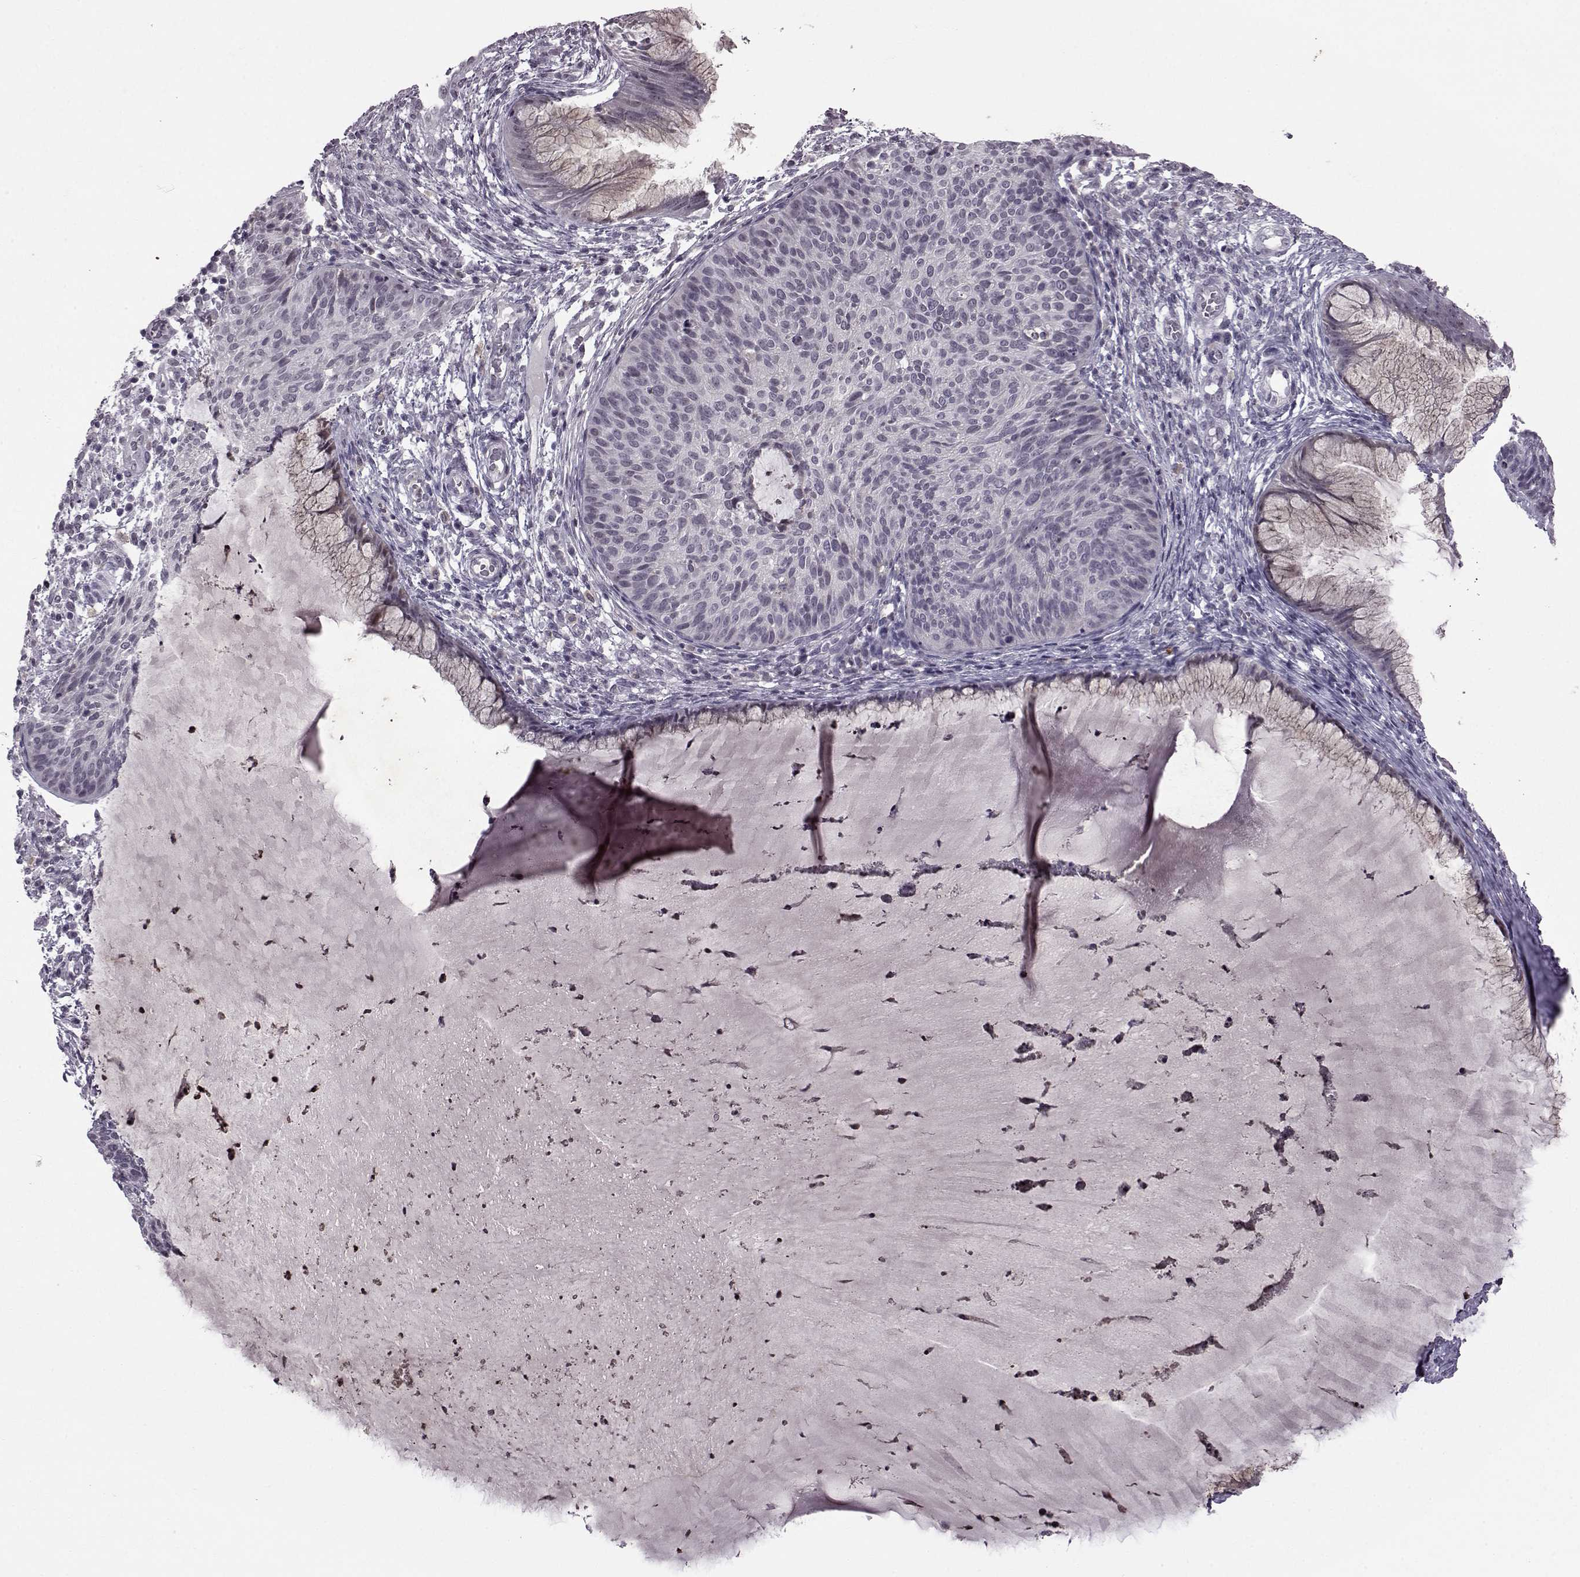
{"staining": {"intensity": "negative", "quantity": "none", "location": "none"}, "tissue": "cervical cancer", "cell_type": "Tumor cells", "image_type": "cancer", "snomed": [{"axis": "morphology", "description": "Squamous cell carcinoma, NOS"}, {"axis": "topography", "description": "Cervix"}], "caption": "Tumor cells show no significant protein positivity in squamous cell carcinoma (cervical). Brightfield microscopy of IHC stained with DAB (brown) and hematoxylin (blue), captured at high magnification.", "gene": "SLC28A2", "patient": {"sex": "female", "age": 36}}